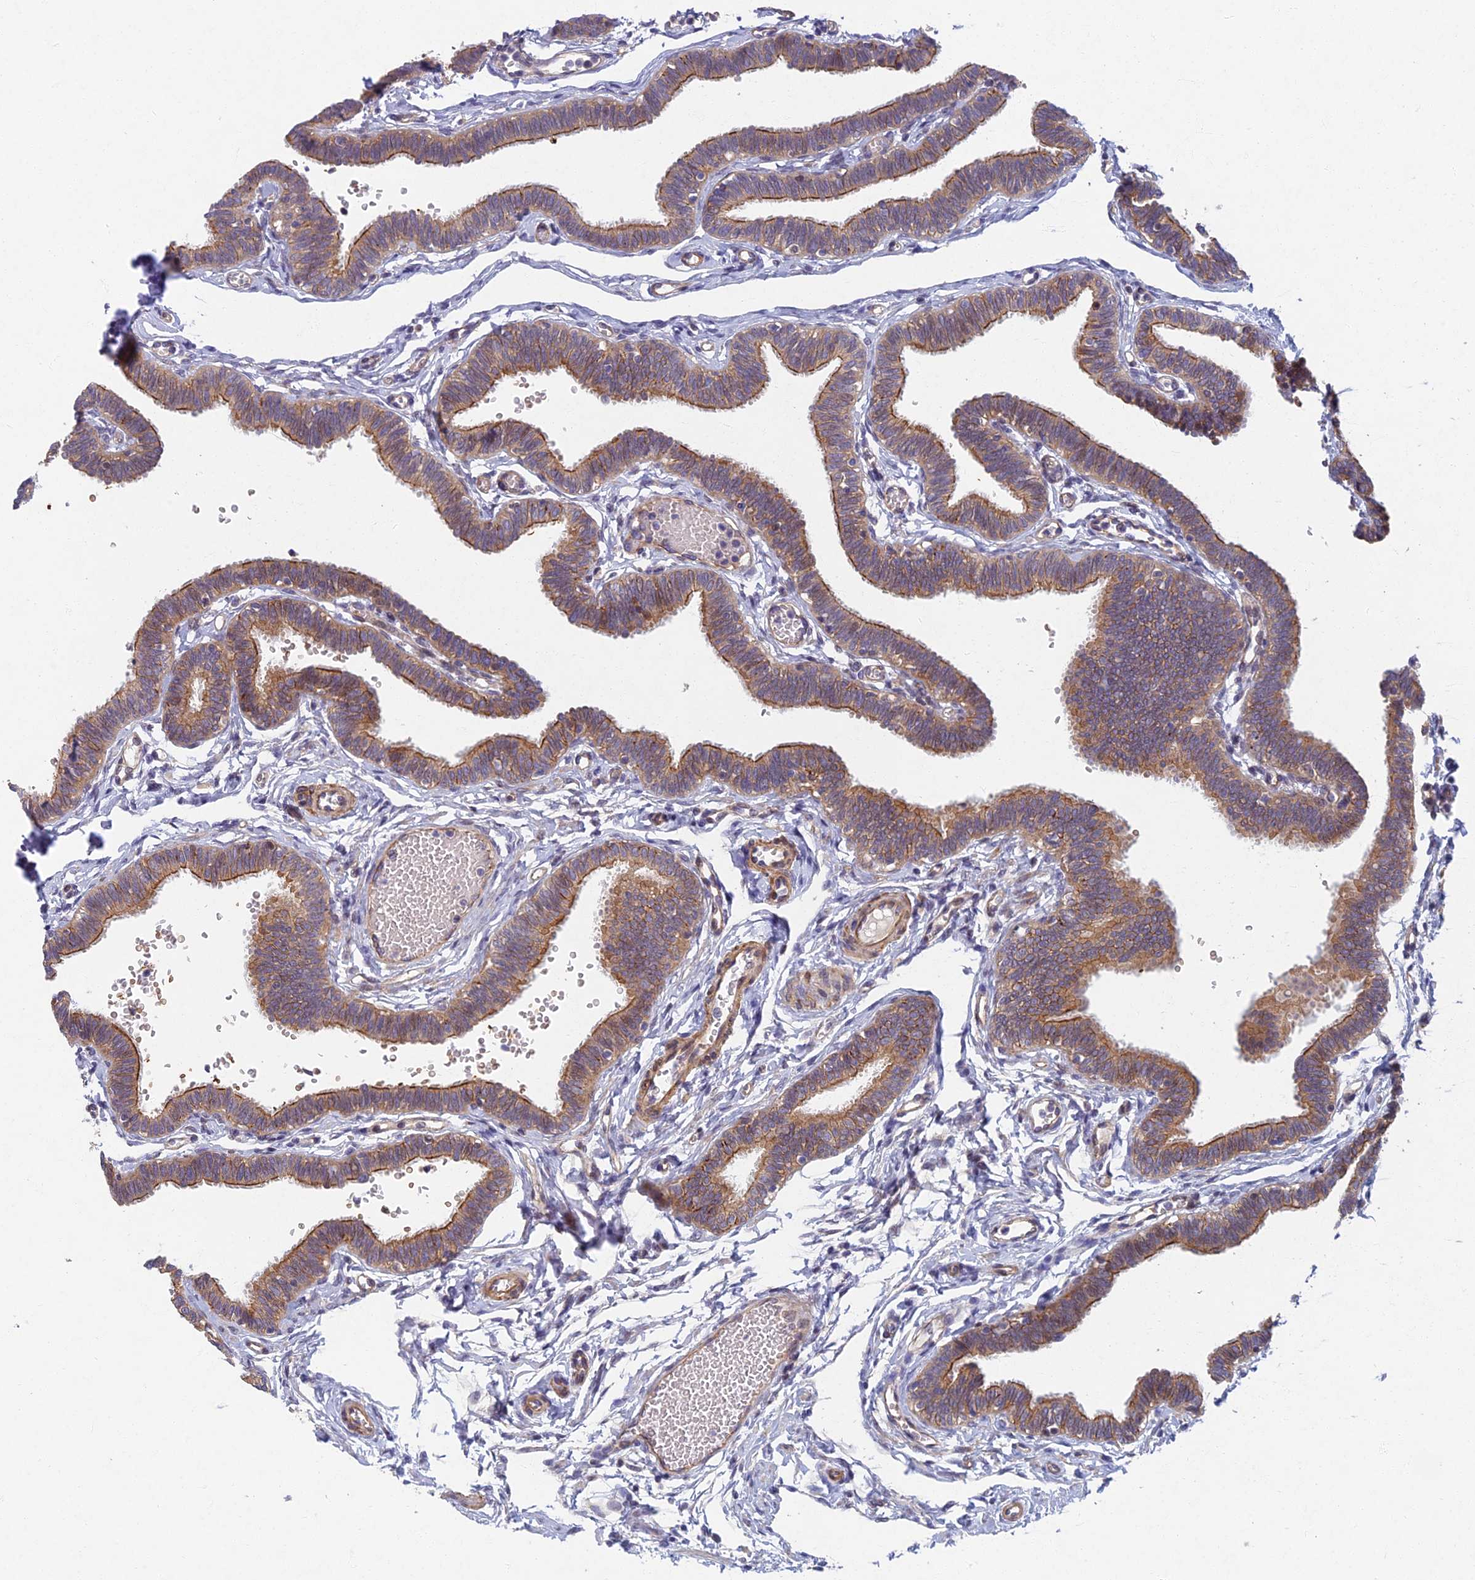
{"staining": {"intensity": "moderate", "quantity": ">75%", "location": "cytoplasmic/membranous"}, "tissue": "fallopian tube", "cell_type": "Glandular cells", "image_type": "normal", "snomed": [{"axis": "morphology", "description": "Normal tissue, NOS"}, {"axis": "topography", "description": "Fallopian tube"}, {"axis": "topography", "description": "Ovary"}], "caption": "Fallopian tube stained for a protein (brown) exhibits moderate cytoplasmic/membranous positive positivity in approximately >75% of glandular cells.", "gene": "RHBDL2", "patient": {"sex": "female", "age": 23}}